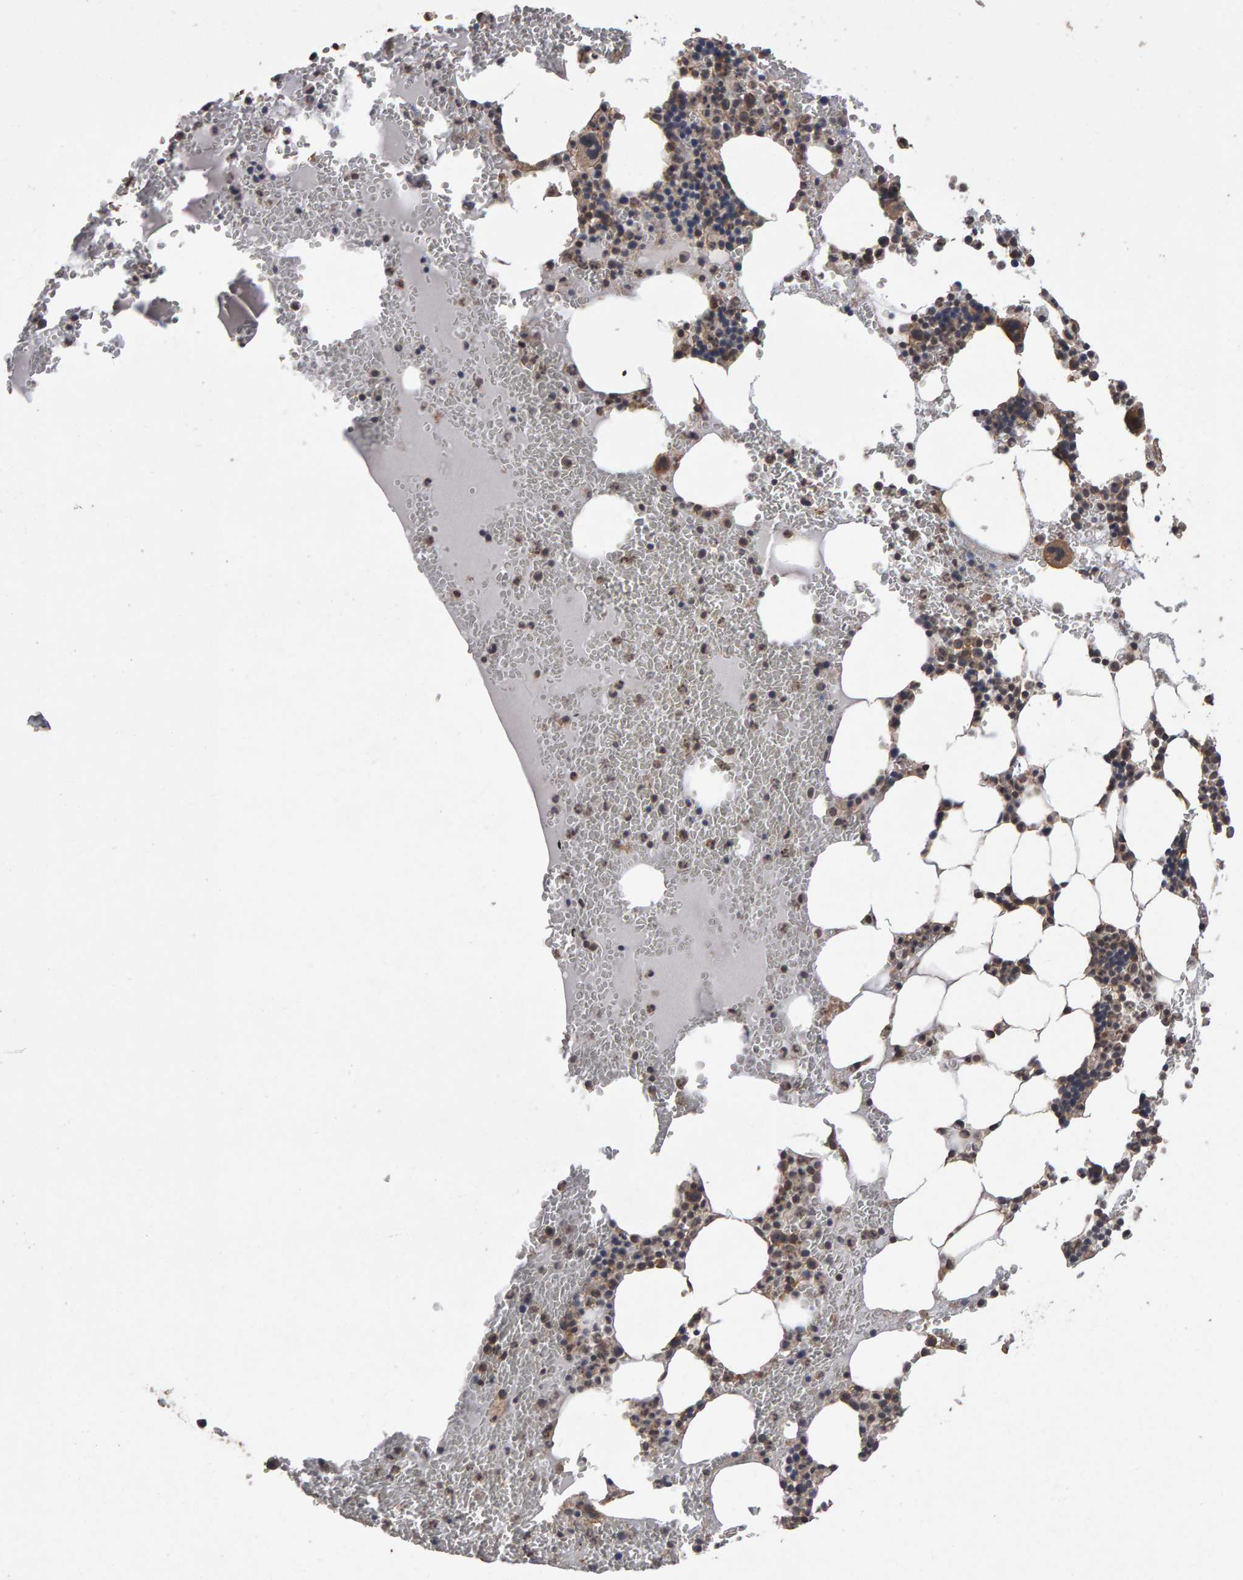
{"staining": {"intensity": "moderate", "quantity": "25%-75%", "location": "cytoplasmic/membranous"}, "tissue": "bone marrow", "cell_type": "Hematopoietic cells", "image_type": "normal", "snomed": [{"axis": "morphology", "description": "Normal tissue, NOS"}, {"axis": "morphology", "description": "Inflammation, NOS"}, {"axis": "topography", "description": "Bone marrow"}], "caption": "The image shows immunohistochemical staining of benign bone marrow. There is moderate cytoplasmic/membranous positivity is seen in approximately 25%-75% of hematopoietic cells.", "gene": "SCRIB", "patient": {"sex": "female", "age": 67}}